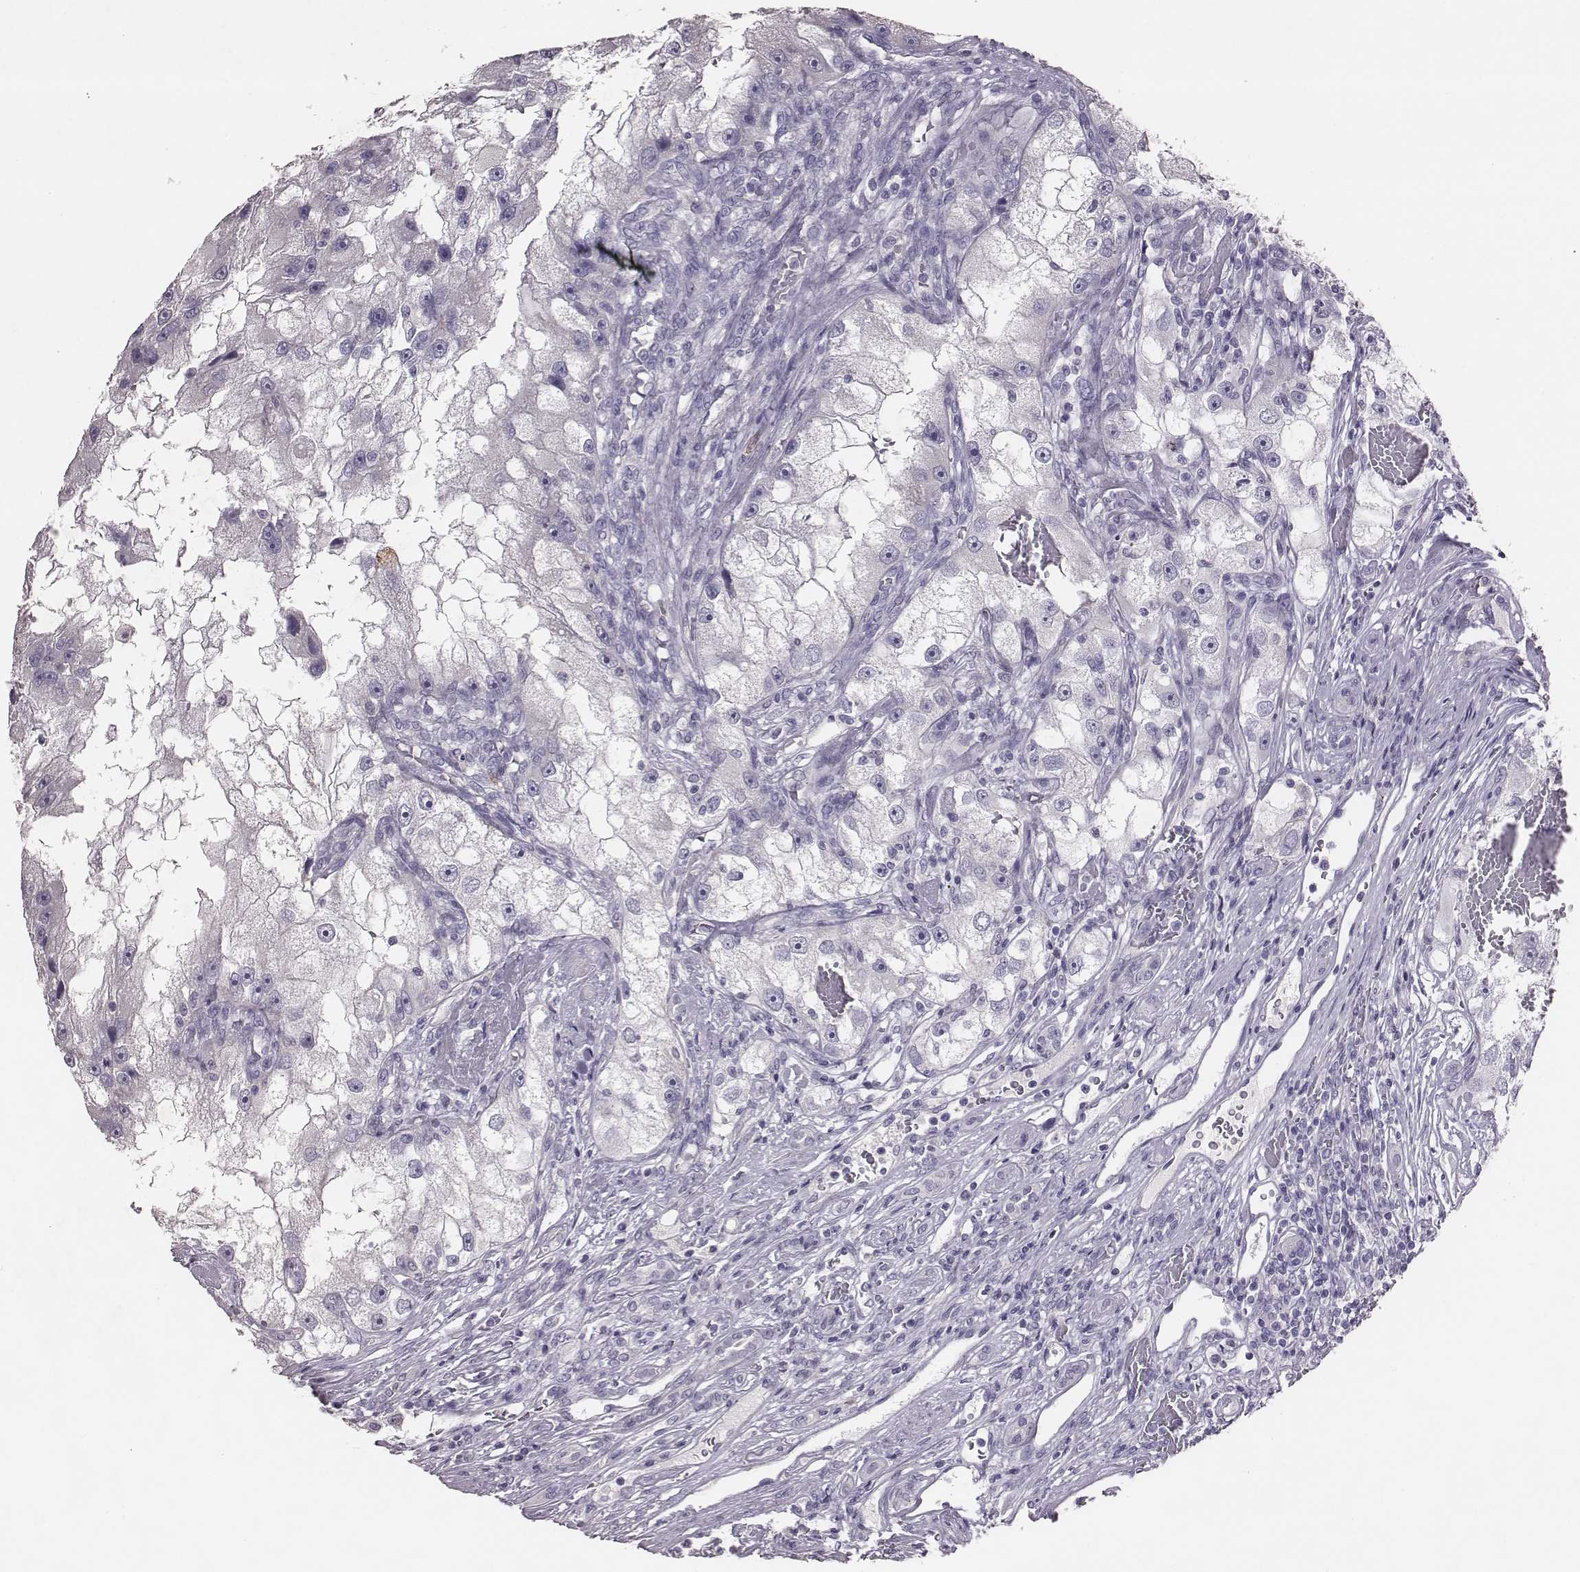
{"staining": {"intensity": "negative", "quantity": "none", "location": "none"}, "tissue": "renal cancer", "cell_type": "Tumor cells", "image_type": "cancer", "snomed": [{"axis": "morphology", "description": "Adenocarcinoma, NOS"}, {"axis": "topography", "description": "Kidney"}], "caption": "This photomicrograph is of adenocarcinoma (renal) stained with immunohistochemistry to label a protein in brown with the nuclei are counter-stained blue. There is no staining in tumor cells.", "gene": "P2RY10", "patient": {"sex": "male", "age": 63}}